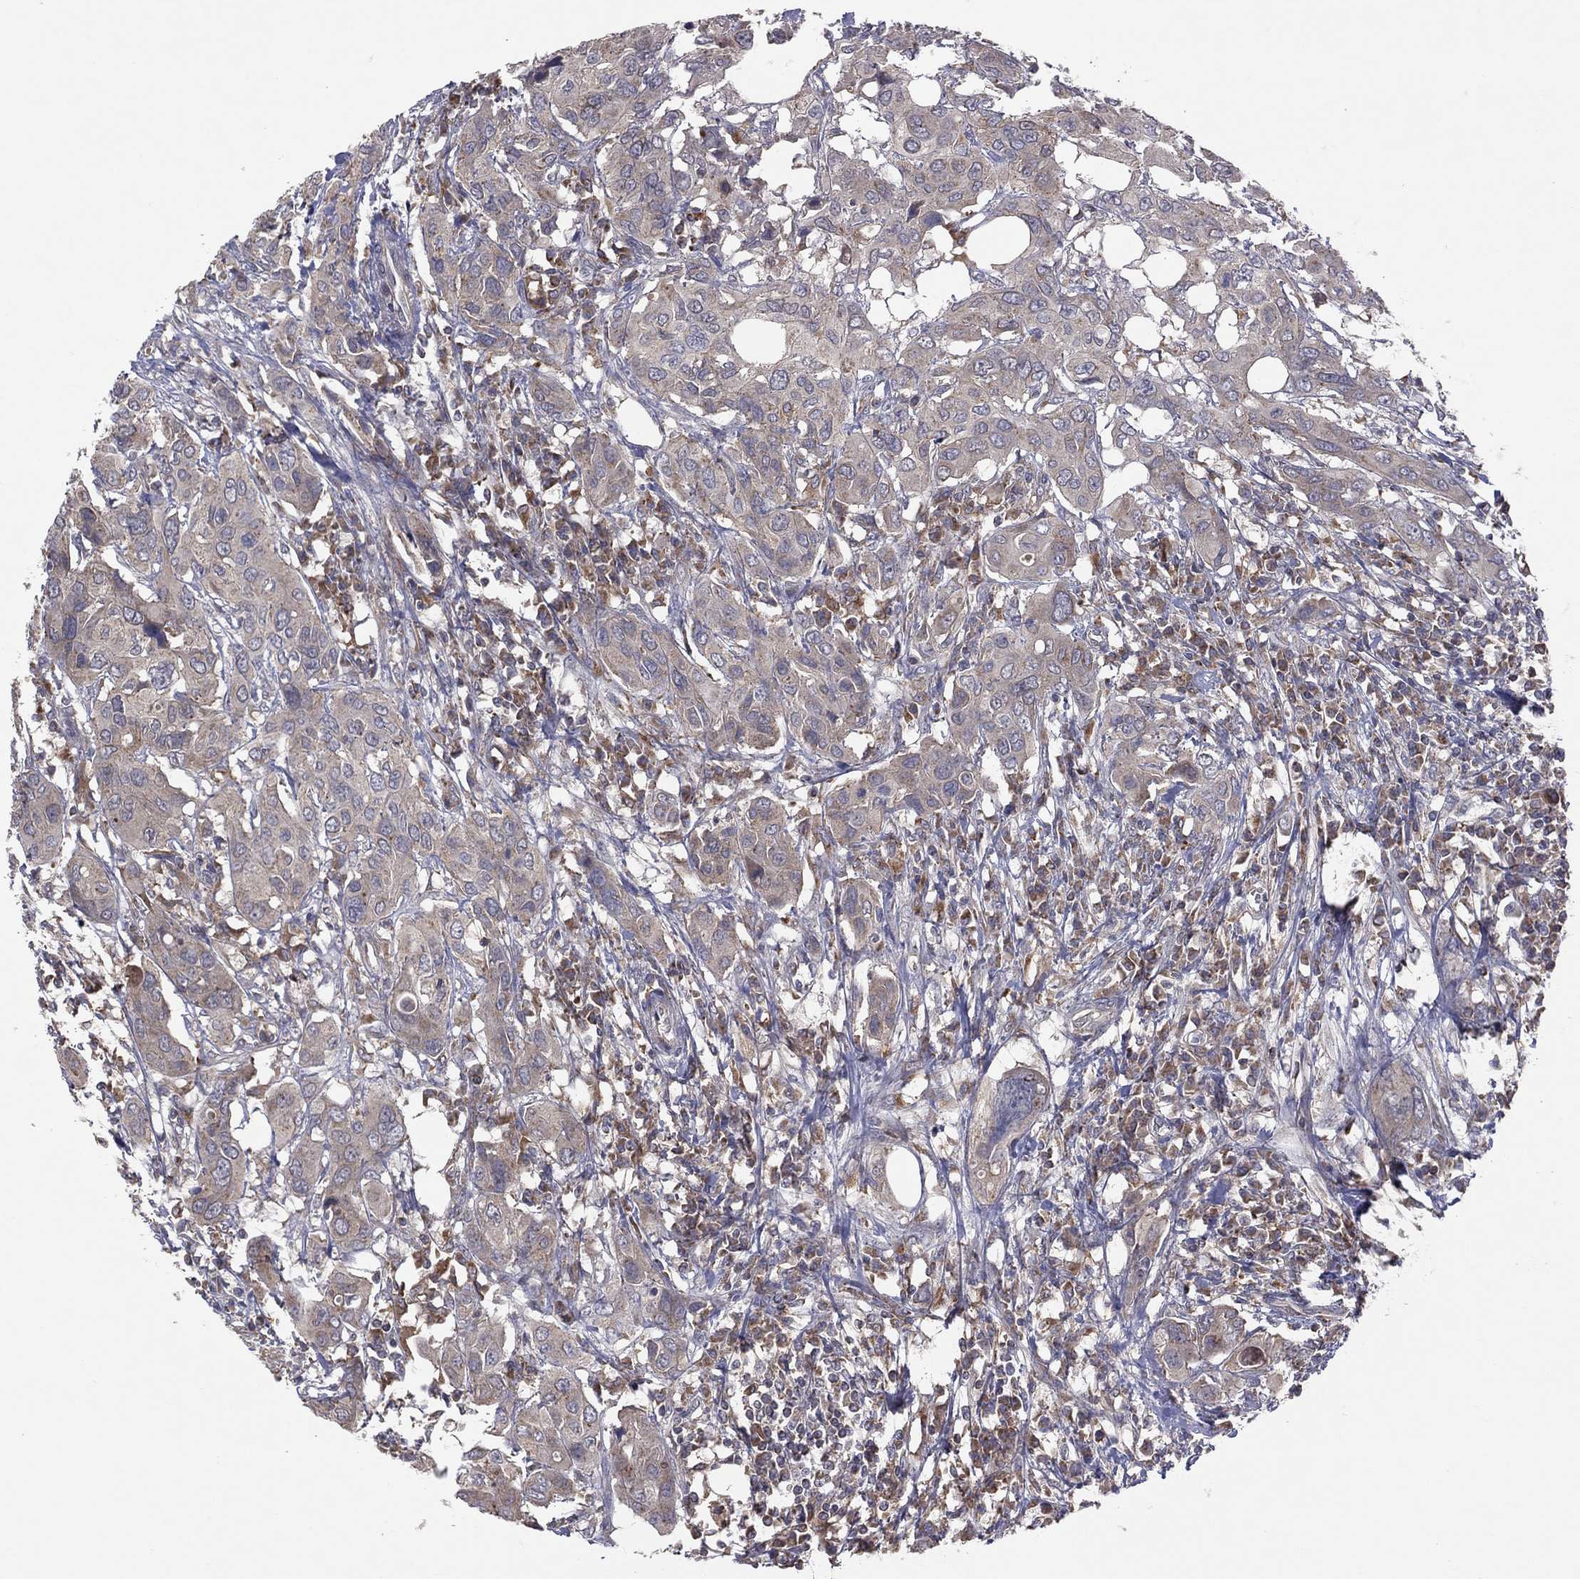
{"staining": {"intensity": "weak", "quantity": "25%-75%", "location": "cytoplasmic/membranous"}, "tissue": "urothelial cancer", "cell_type": "Tumor cells", "image_type": "cancer", "snomed": [{"axis": "morphology", "description": "Urothelial carcinoma, NOS"}, {"axis": "morphology", "description": "Urothelial carcinoma, High grade"}, {"axis": "topography", "description": "Urinary bladder"}], "caption": "Human urothelial cancer stained for a protein (brown) demonstrates weak cytoplasmic/membranous positive expression in approximately 25%-75% of tumor cells.", "gene": "STARD3", "patient": {"sex": "male", "age": 63}}